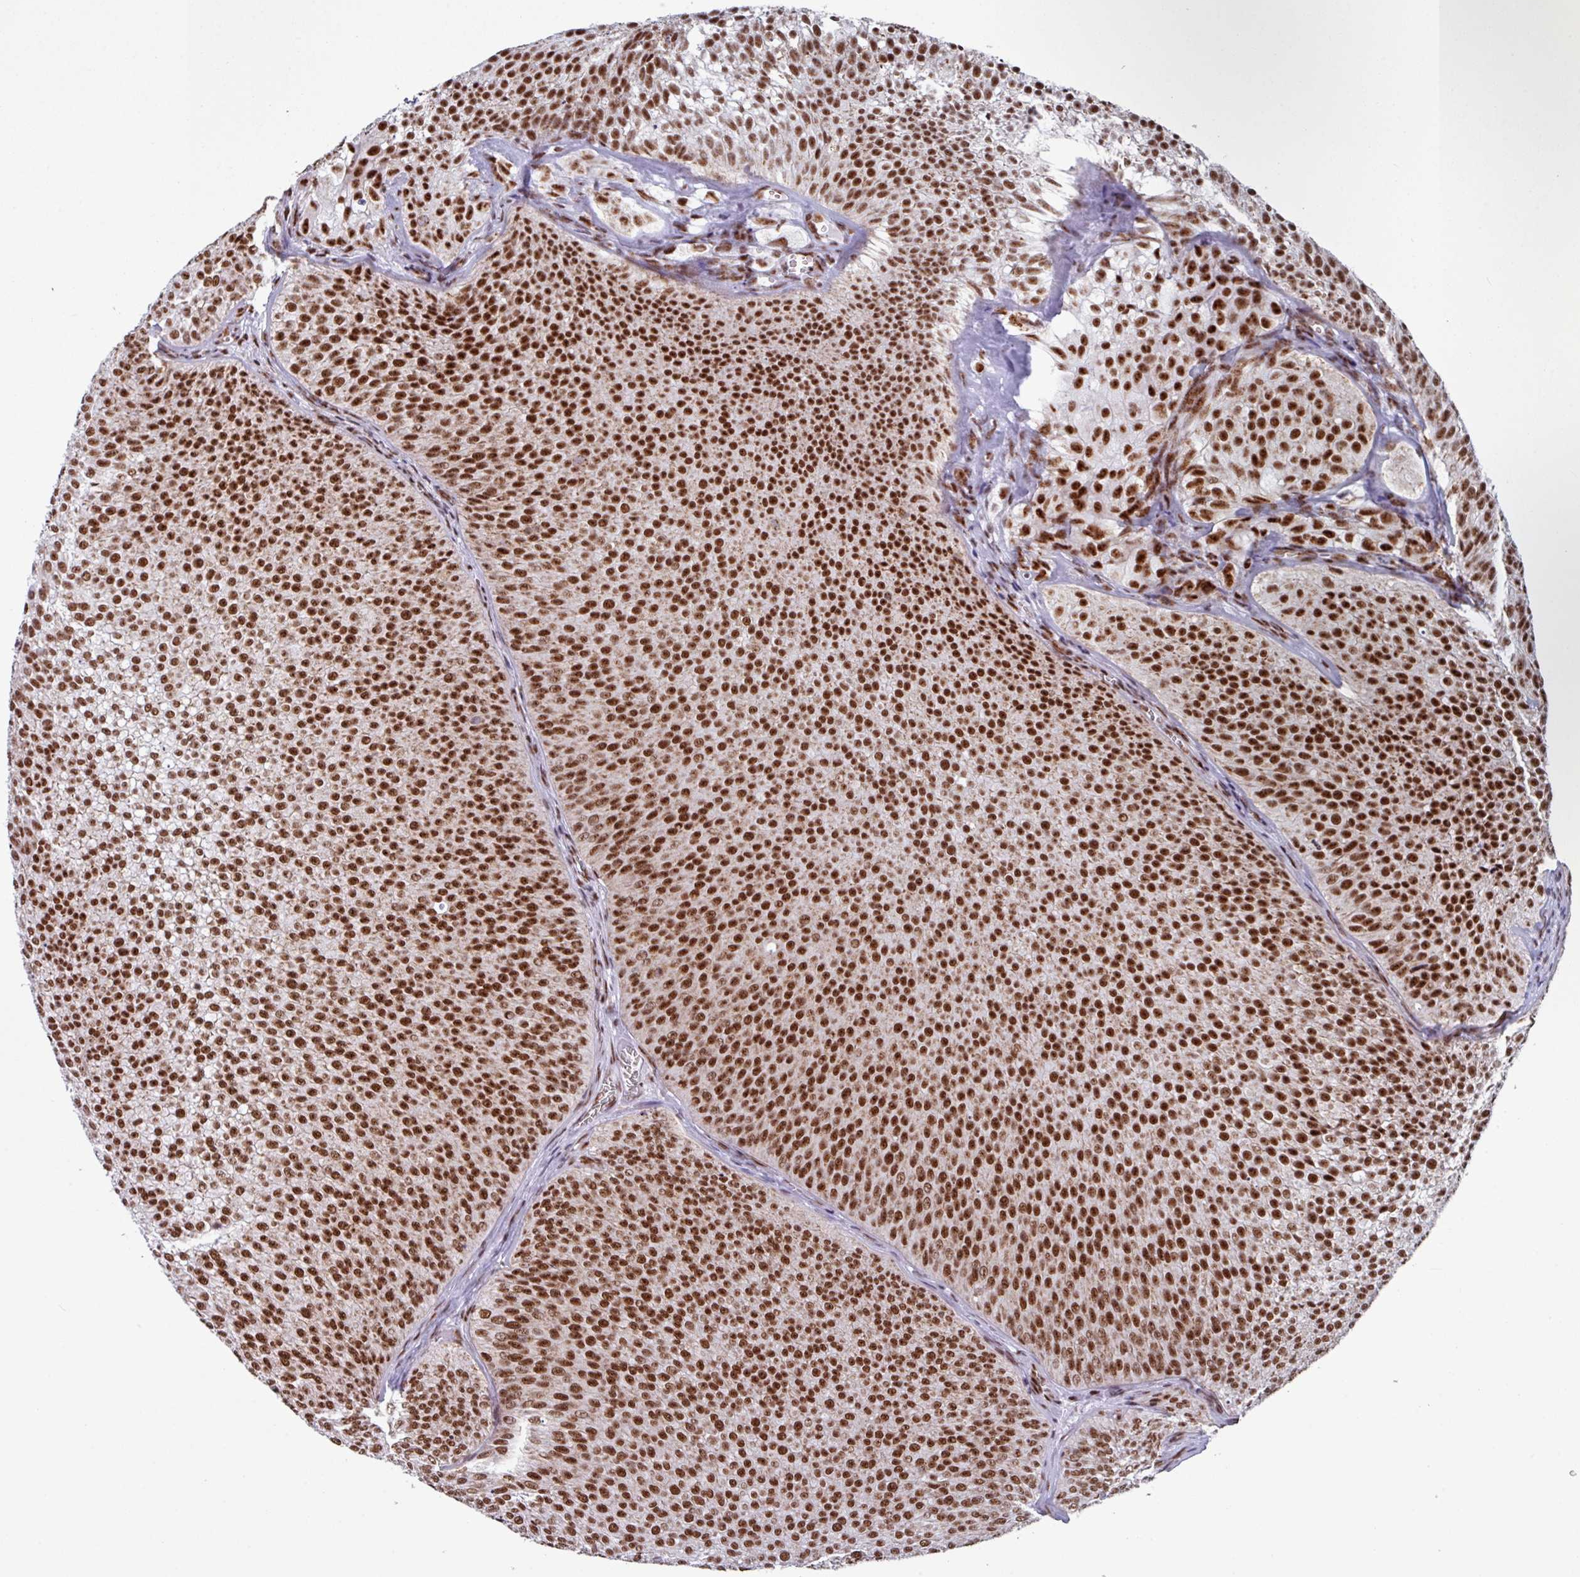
{"staining": {"intensity": "strong", "quantity": ">75%", "location": "nuclear"}, "tissue": "urothelial cancer", "cell_type": "Tumor cells", "image_type": "cancer", "snomed": [{"axis": "morphology", "description": "Urothelial carcinoma, Low grade"}, {"axis": "topography", "description": "Urinary bladder"}], "caption": "Immunohistochemical staining of human low-grade urothelial carcinoma demonstrates strong nuclear protein positivity in about >75% of tumor cells. The staining is performed using DAB brown chromogen to label protein expression. The nuclei are counter-stained blue using hematoxylin.", "gene": "PUF60", "patient": {"sex": "male", "age": 91}}